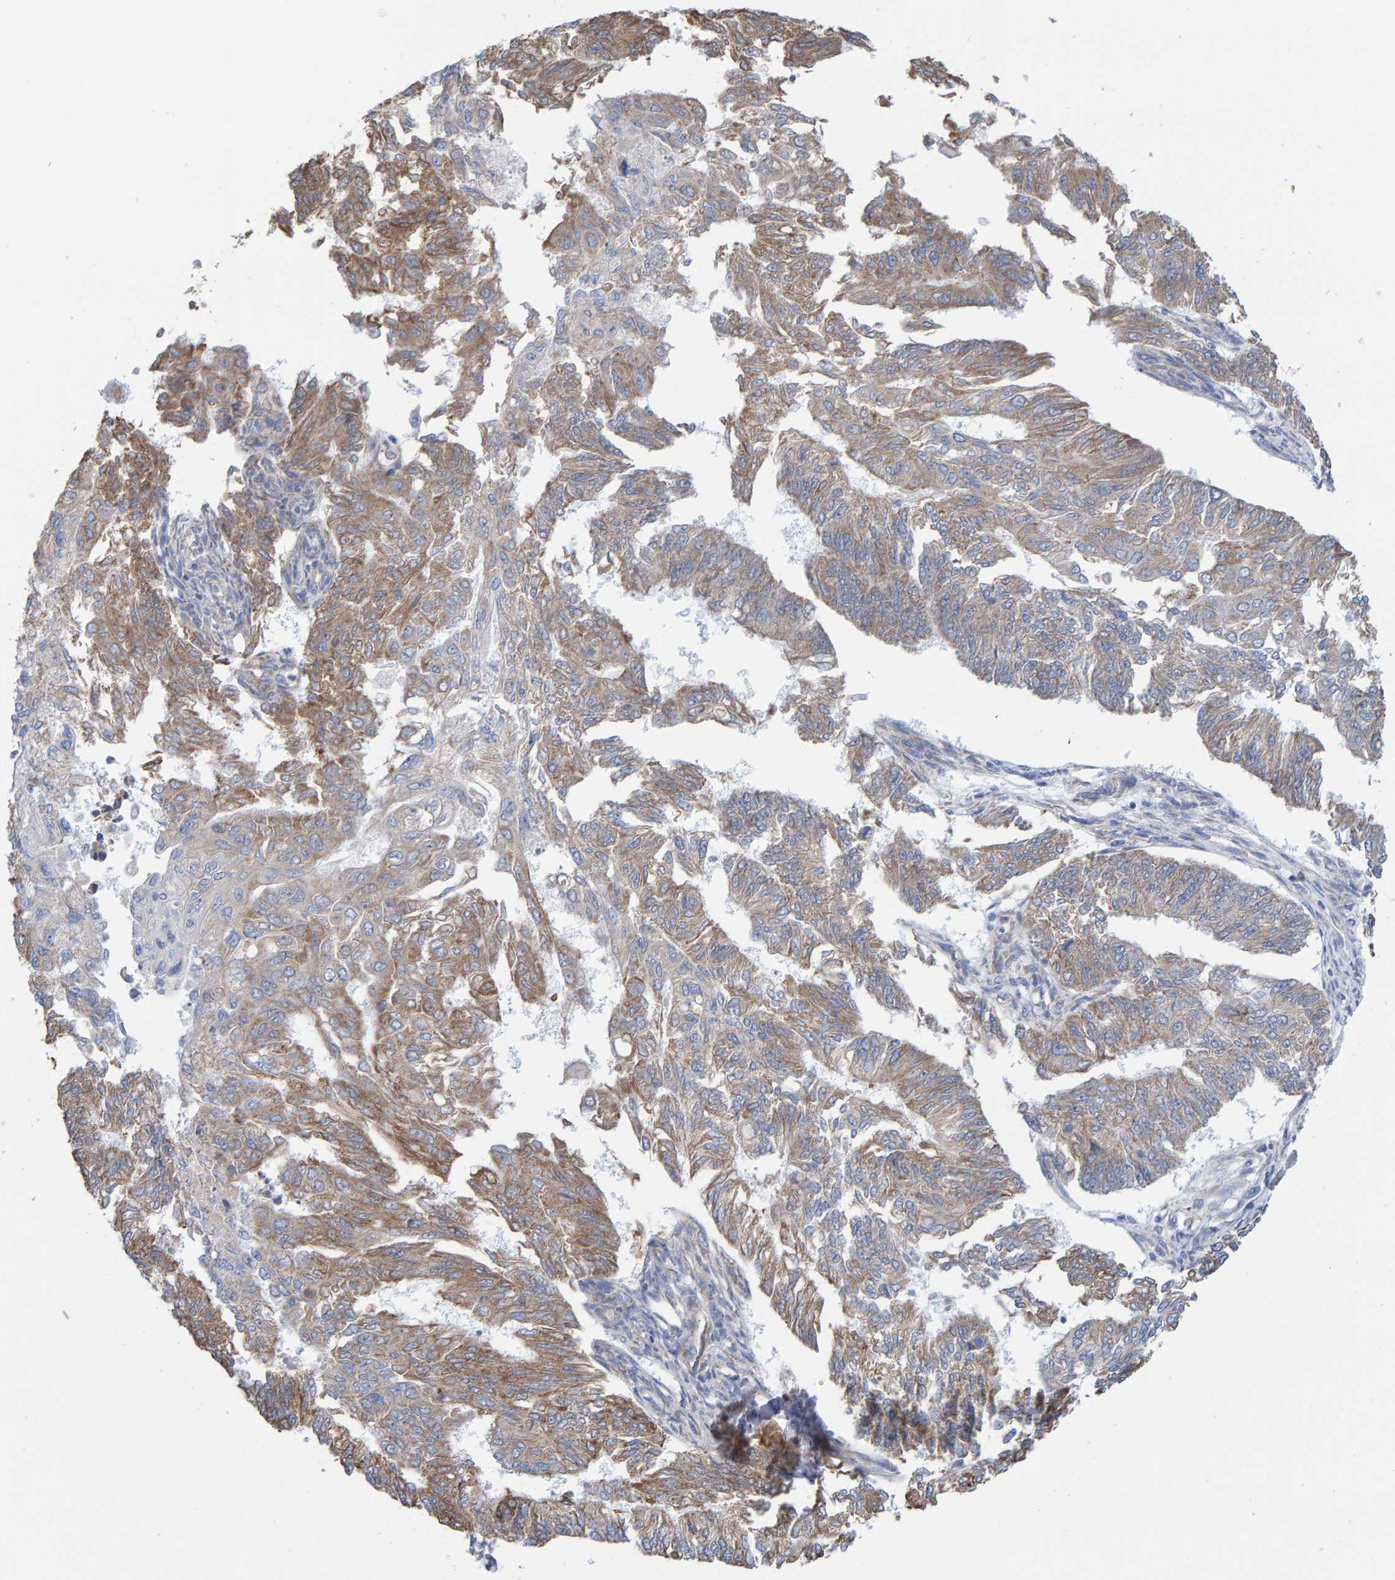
{"staining": {"intensity": "moderate", "quantity": ">75%", "location": "cytoplasmic/membranous"}, "tissue": "endometrial cancer", "cell_type": "Tumor cells", "image_type": "cancer", "snomed": [{"axis": "morphology", "description": "Adenocarcinoma, NOS"}, {"axis": "topography", "description": "Endometrium"}], "caption": "Immunohistochemical staining of human endometrial cancer shows medium levels of moderate cytoplasmic/membranous protein positivity in about >75% of tumor cells.", "gene": "CDK5RAP3", "patient": {"sex": "female", "age": 32}}